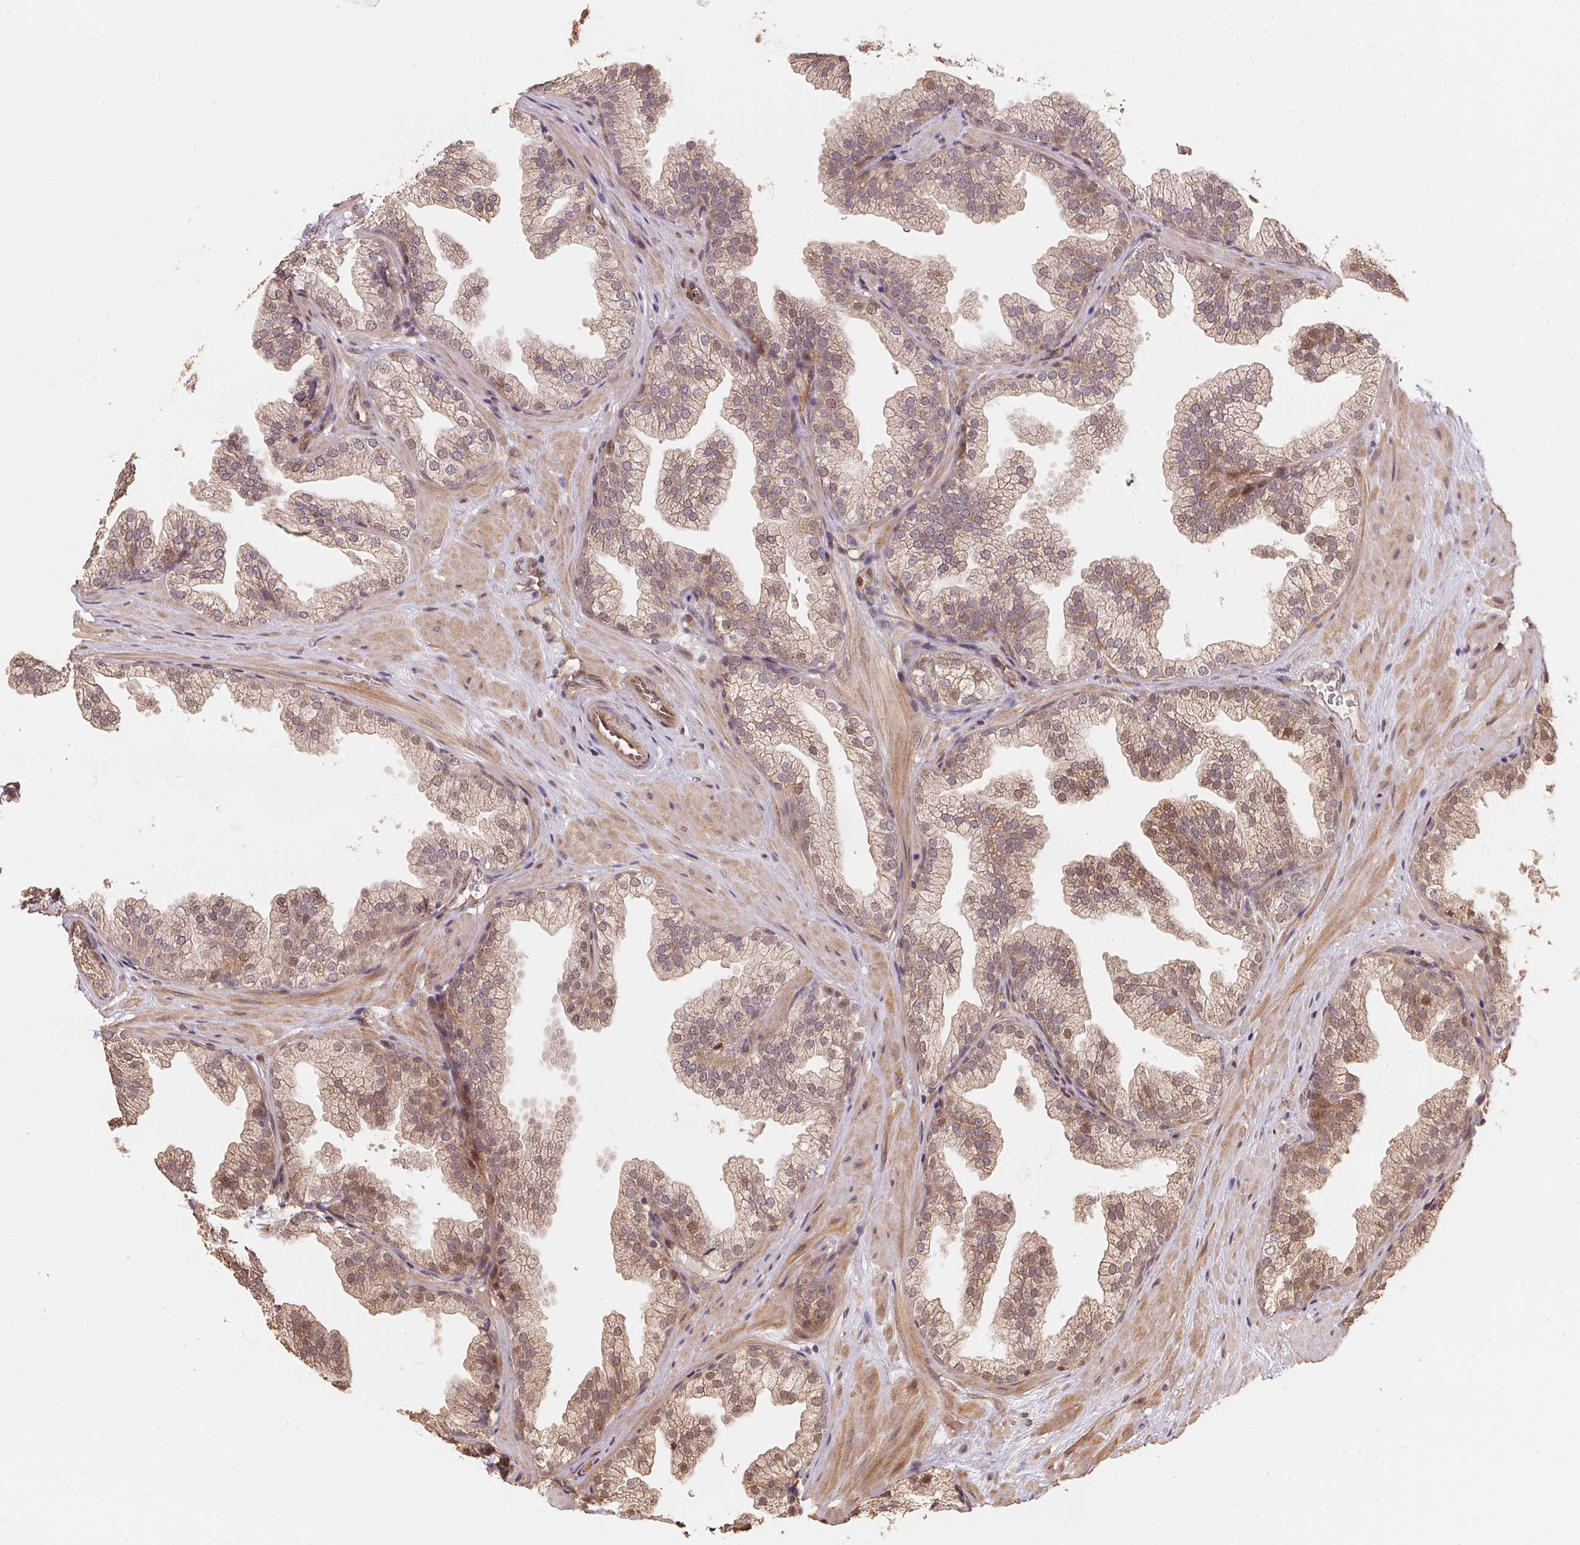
{"staining": {"intensity": "weak", "quantity": "25%-75%", "location": "cytoplasmic/membranous,nuclear"}, "tissue": "prostate", "cell_type": "Glandular cells", "image_type": "normal", "snomed": [{"axis": "morphology", "description": "Normal tissue, NOS"}, {"axis": "topography", "description": "Prostate"}], "caption": "Immunohistochemical staining of normal human prostate displays low levels of weak cytoplasmic/membranous,nuclear staining in approximately 25%-75% of glandular cells.", "gene": "TMEM222", "patient": {"sex": "male", "age": 37}}